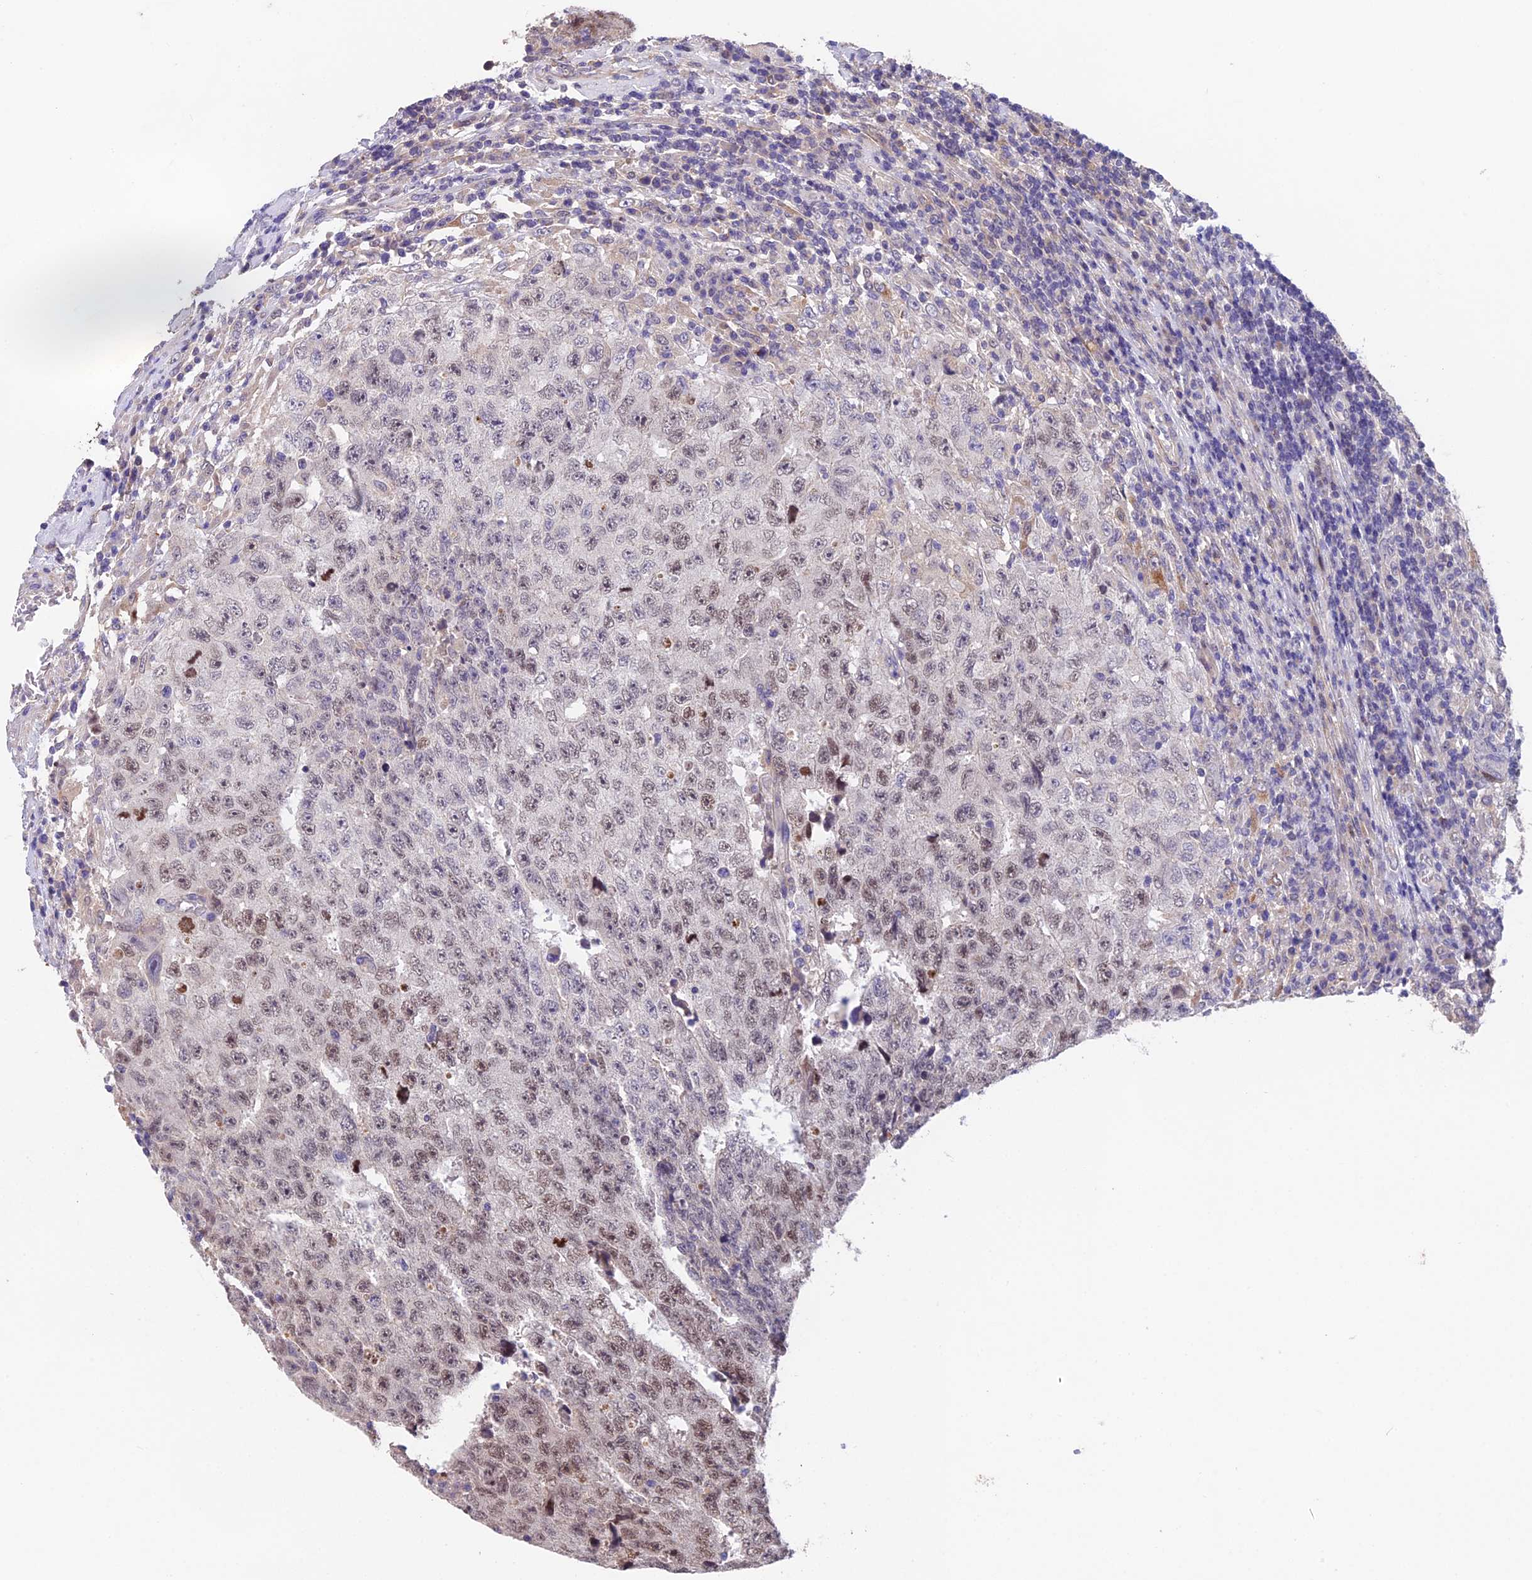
{"staining": {"intensity": "weak", "quantity": ">75%", "location": "nuclear"}, "tissue": "testis cancer", "cell_type": "Tumor cells", "image_type": "cancer", "snomed": [{"axis": "morphology", "description": "Necrosis, NOS"}, {"axis": "morphology", "description": "Carcinoma, Embryonal, NOS"}, {"axis": "topography", "description": "Testis"}], "caption": "Protein expression analysis of human embryonal carcinoma (testis) reveals weak nuclear positivity in about >75% of tumor cells.", "gene": "PUS10", "patient": {"sex": "male", "age": 19}}